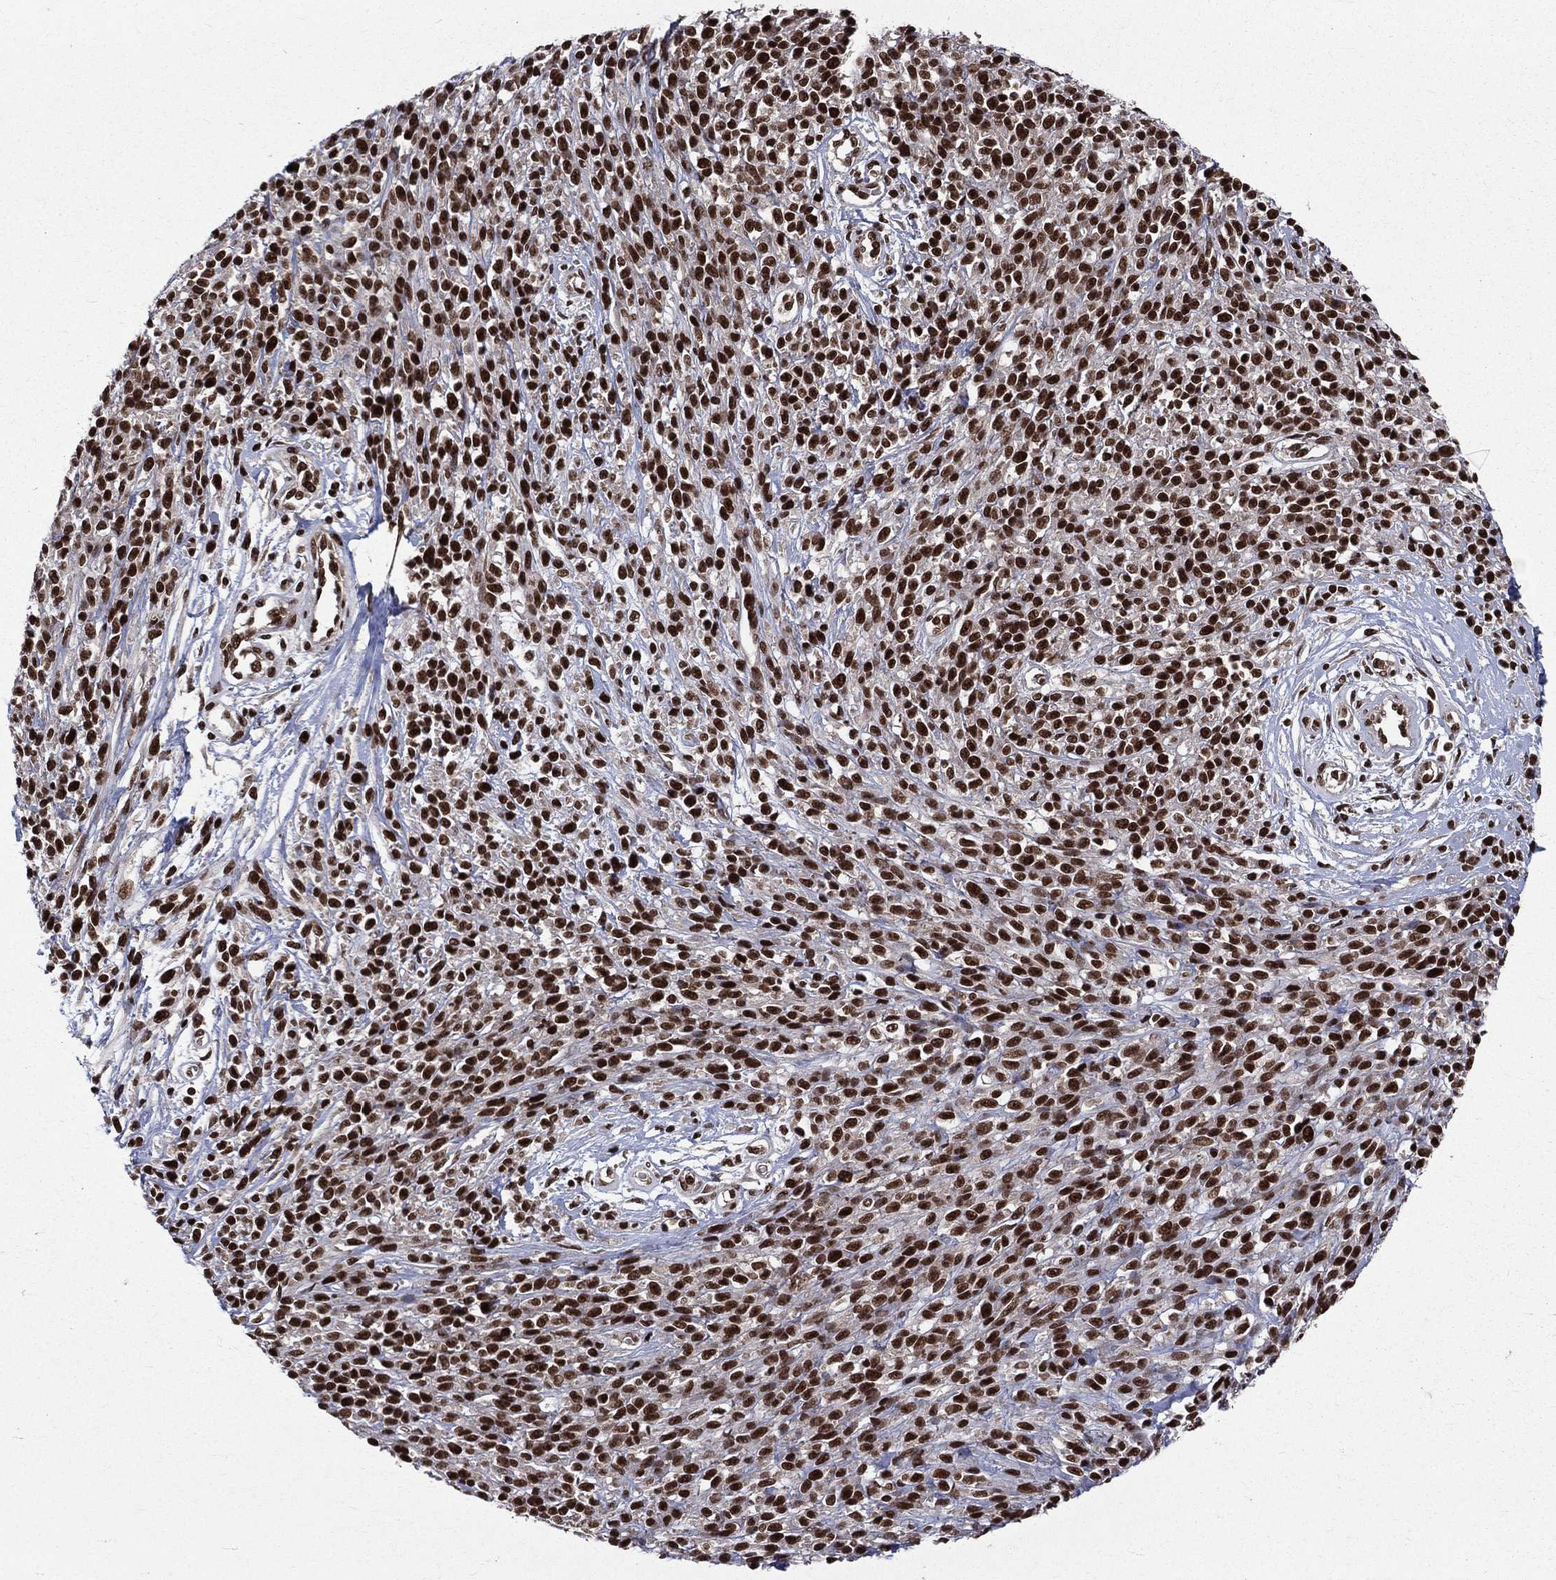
{"staining": {"intensity": "strong", "quantity": ">75%", "location": "nuclear"}, "tissue": "melanoma", "cell_type": "Tumor cells", "image_type": "cancer", "snomed": [{"axis": "morphology", "description": "Malignant melanoma, NOS"}, {"axis": "topography", "description": "Skin"}, {"axis": "topography", "description": "Skin of trunk"}], "caption": "Strong nuclear expression is present in approximately >75% of tumor cells in melanoma.", "gene": "SMC3", "patient": {"sex": "male", "age": 74}}